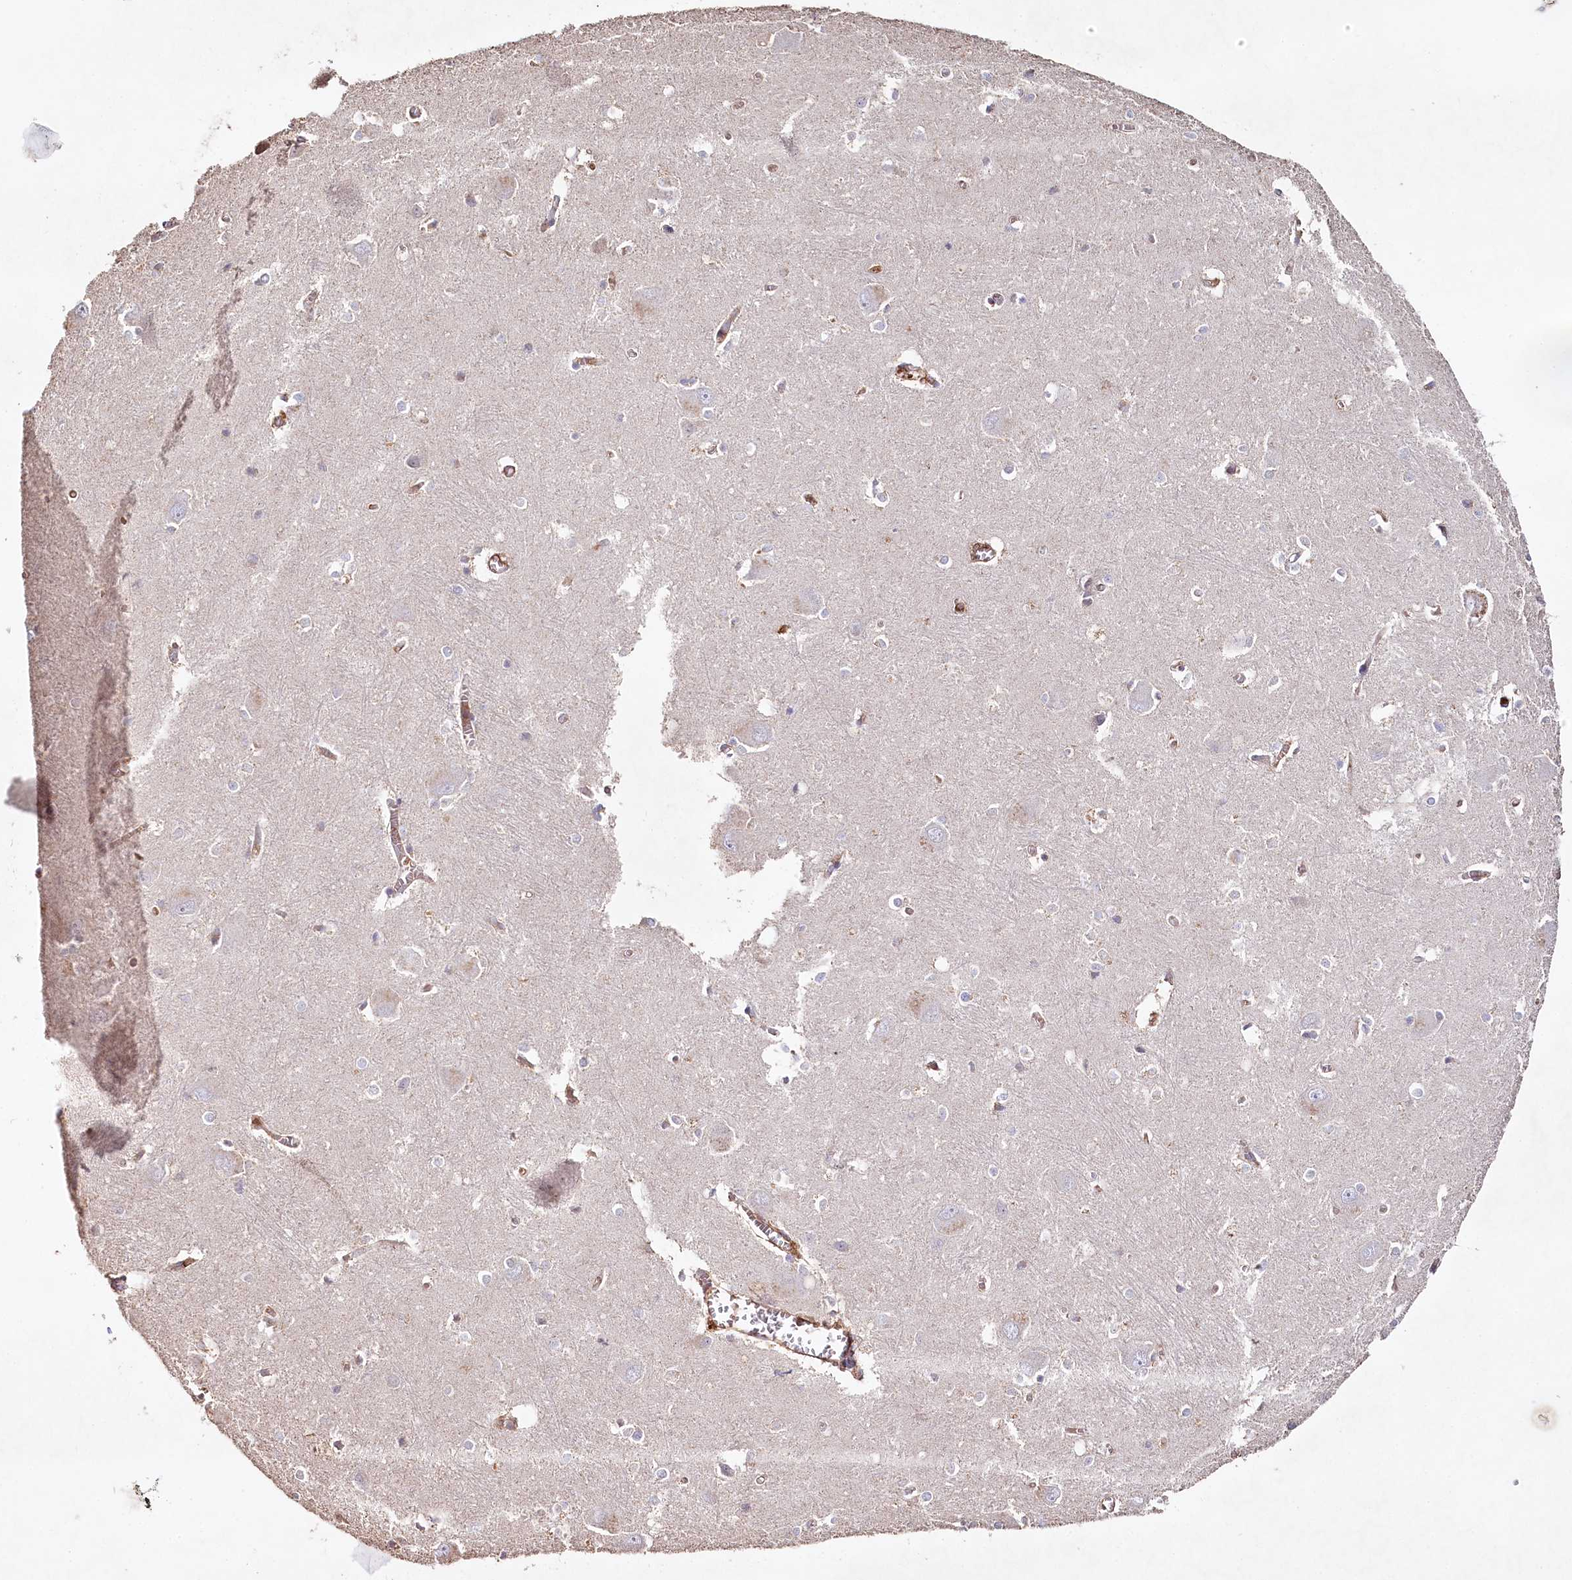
{"staining": {"intensity": "negative", "quantity": "none", "location": "none"}, "tissue": "caudate", "cell_type": "Glial cells", "image_type": "normal", "snomed": [{"axis": "morphology", "description": "Normal tissue, NOS"}, {"axis": "topography", "description": "Lateral ventricle wall"}], "caption": "This image is of unremarkable caudate stained with immunohistochemistry to label a protein in brown with the nuclei are counter-stained blue. There is no positivity in glial cells.", "gene": "RBP5", "patient": {"sex": "male", "age": 37}}